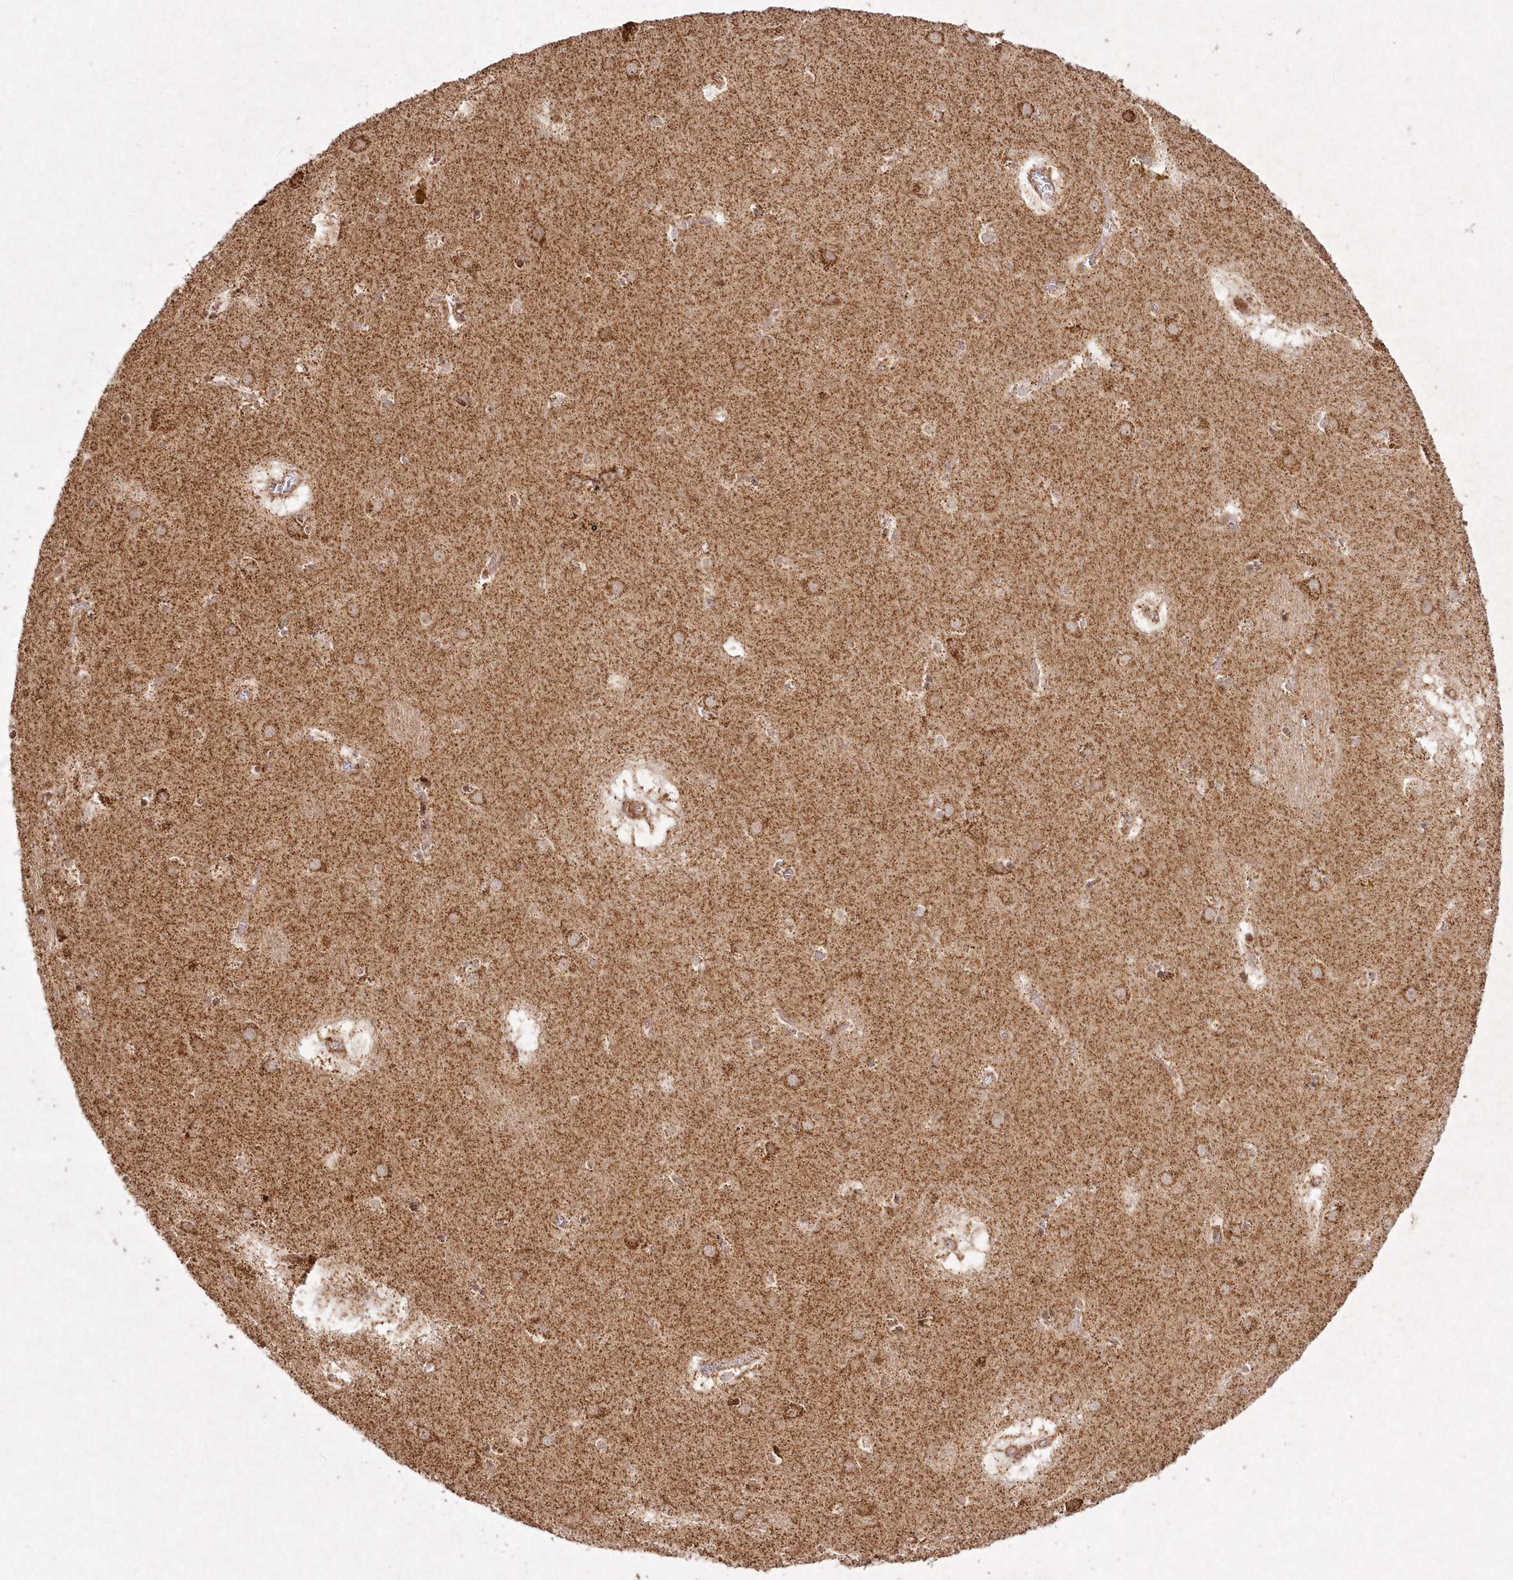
{"staining": {"intensity": "moderate", "quantity": ">75%", "location": "cytoplasmic/membranous"}, "tissue": "caudate", "cell_type": "Glial cells", "image_type": "normal", "snomed": [{"axis": "morphology", "description": "Normal tissue, NOS"}, {"axis": "topography", "description": "Lateral ventricle wall"}], "caption": "An immunohistochemistry image of benign tissue is shown. Protein staining in brown labels moderate cytoplasmic/membranous positivity in caudate within glial cells.", "gene": "LRPPRC", "patient": {"sex": "male", "age": 70}}